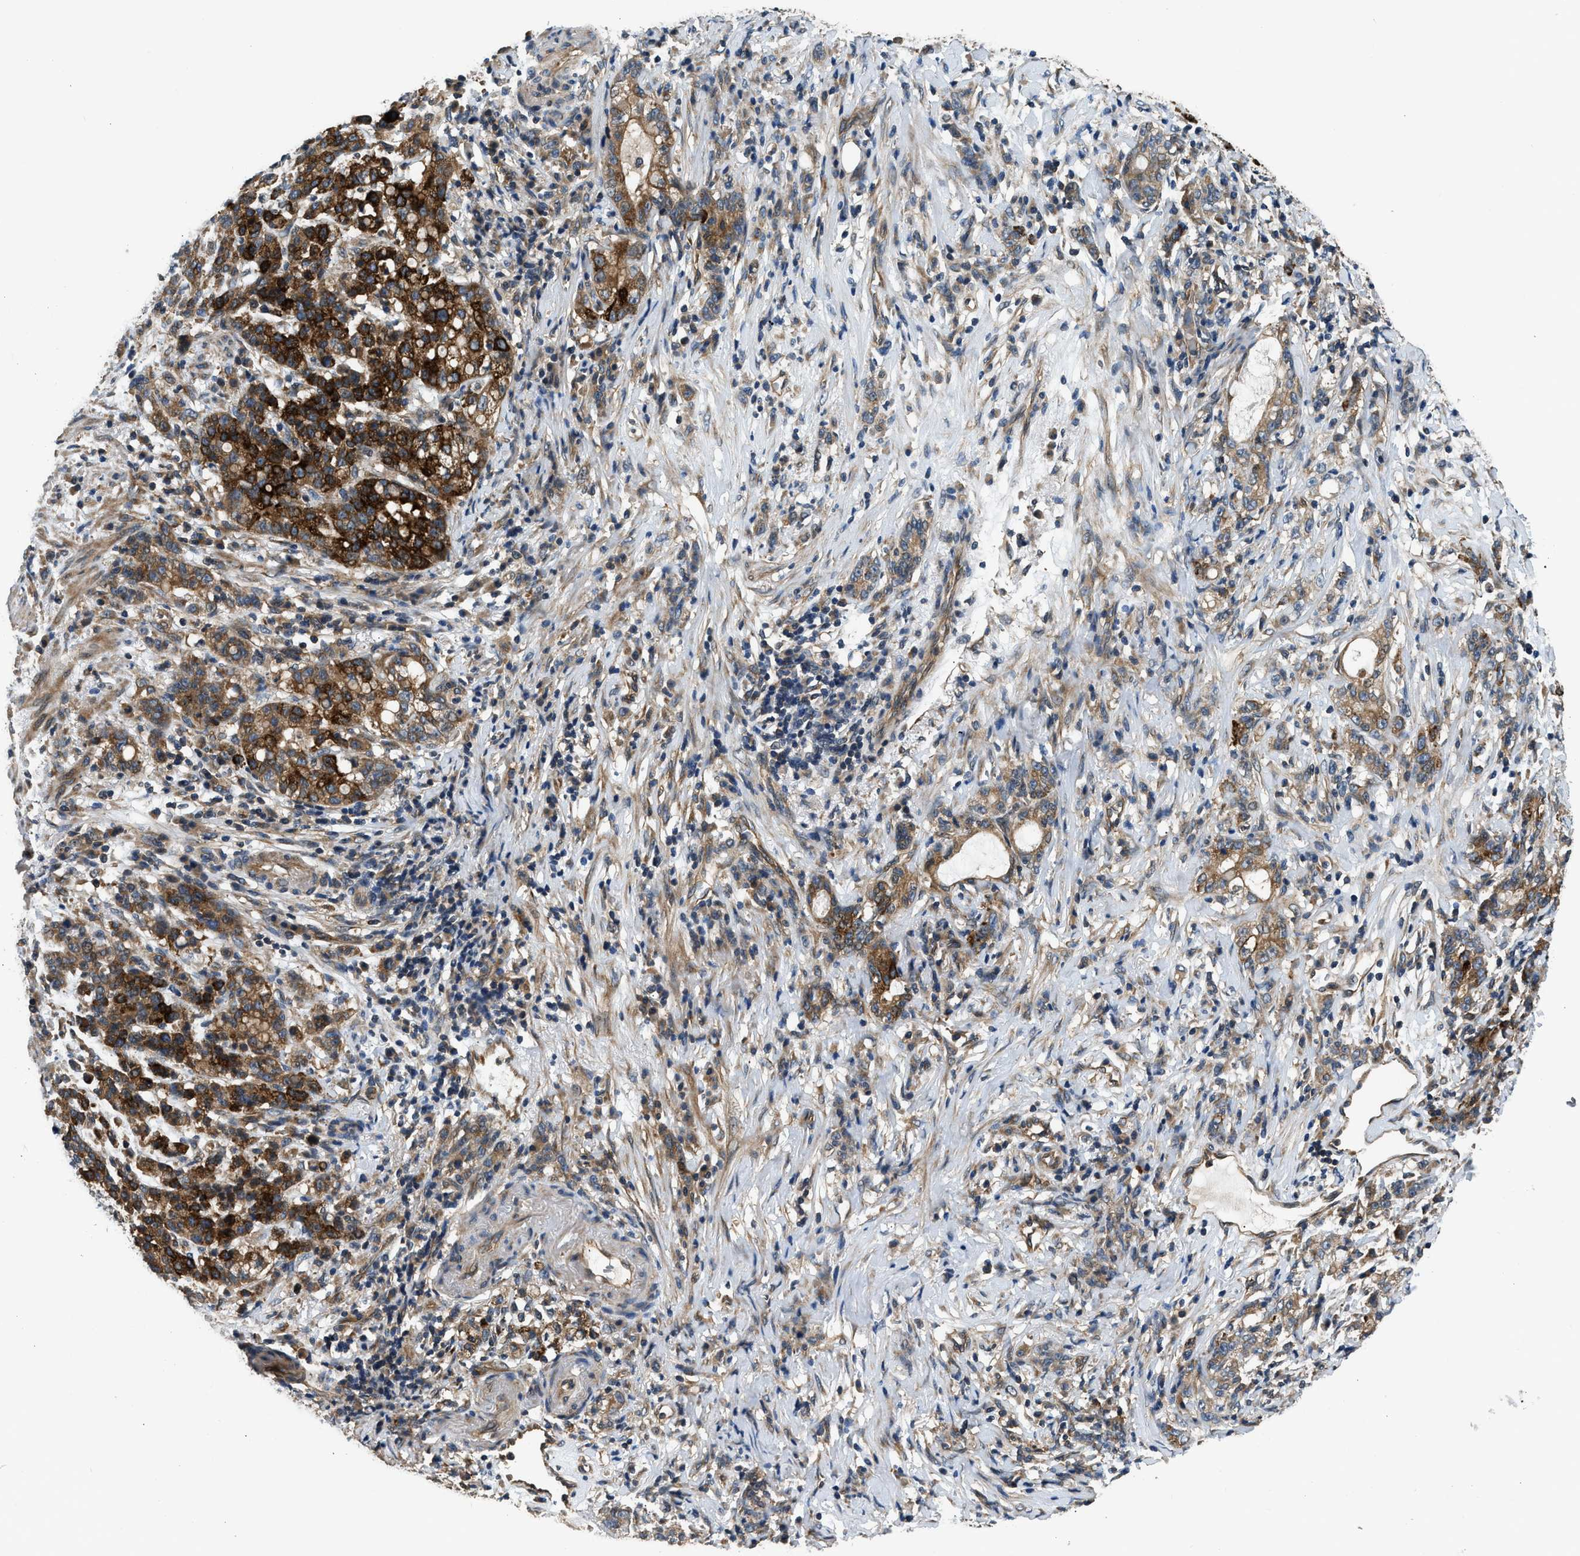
{"staining": {"intensity": "strong", "quantity": ">75%", "location": "cytoplasmic/membranous"}, "tissue": "stomach cancer", "cell_type": "Tumor cells", "image_type": "cancer", "snomed": [{"axis": "morphology", "description": "Adenocarcinoma, NOS"}, {"axis": "topography", "description": "Stomach, lower"}], "caption": "IHC image of neoplastic tissue: human adenocarcinoma (stomach) stained using immunohistochemistry shows high levels of strong protein expression localized specifically in the cytoplasmic/membranous of tumor cells, appearing as a cytoplasmic/membranous brown color.", "gene": "IL3RA", "patient": {"sex": "male", "age": 88}}